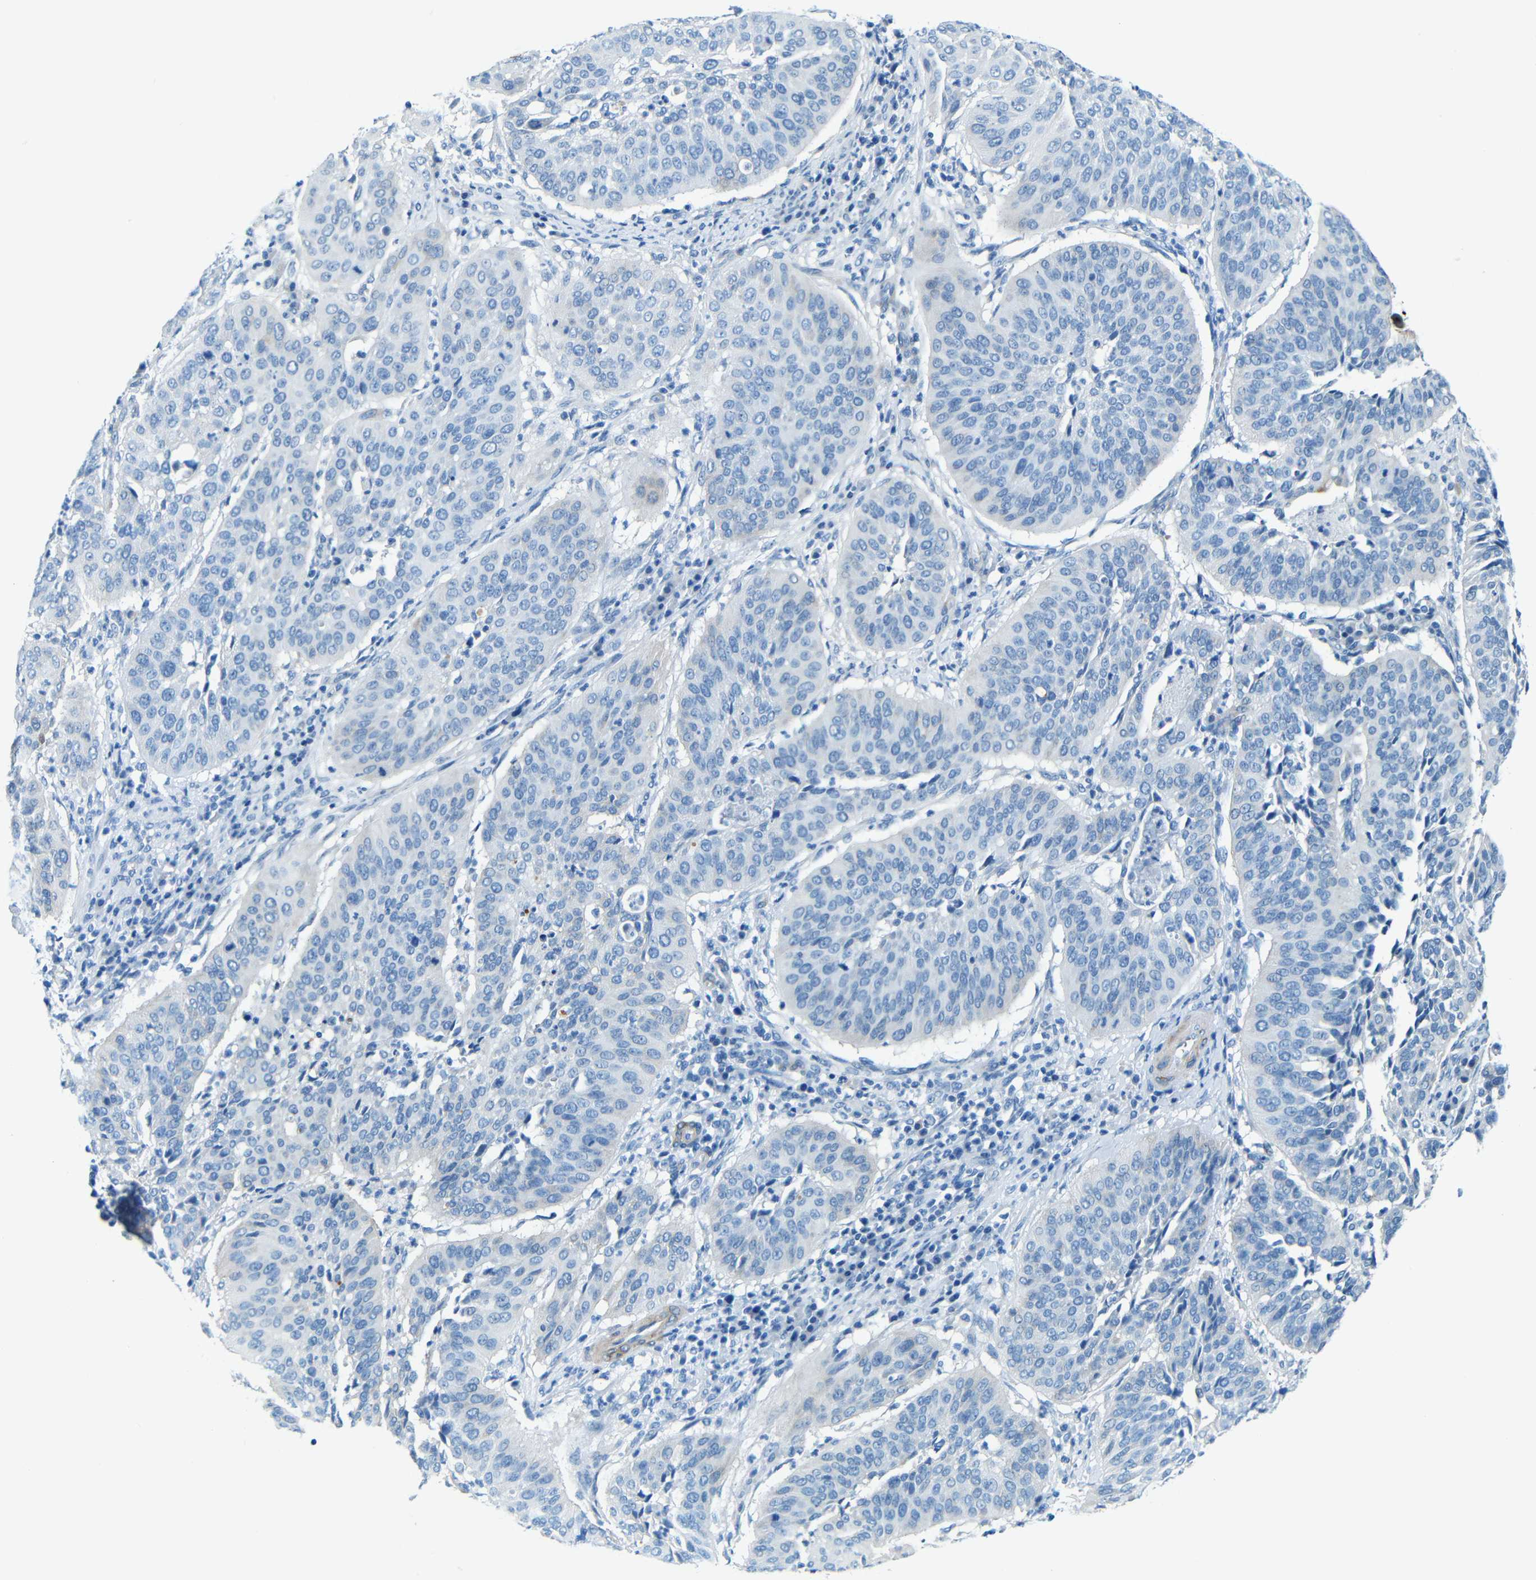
{"staining": {"intensity": "negative", "quantity": "none", "location": "none"}, "tissue": "cervical cancer", "cell_type": "Tumor cells", "image_type": "cancer", "snomed": [{"axis": "morphology", "description": "Normal tissue, NOS"}, {"axis": "morphology", "description": "Squamous cell carcinoma, NOS"}, {"axis": "topography", "description": "Cervix"}], "caption": "A photomicrograph of cervical cancer stained for a protein reveals no brown staining in tumor cells.", "gene": "MAP2", "patient": {"sex": "female", "age": 39}}